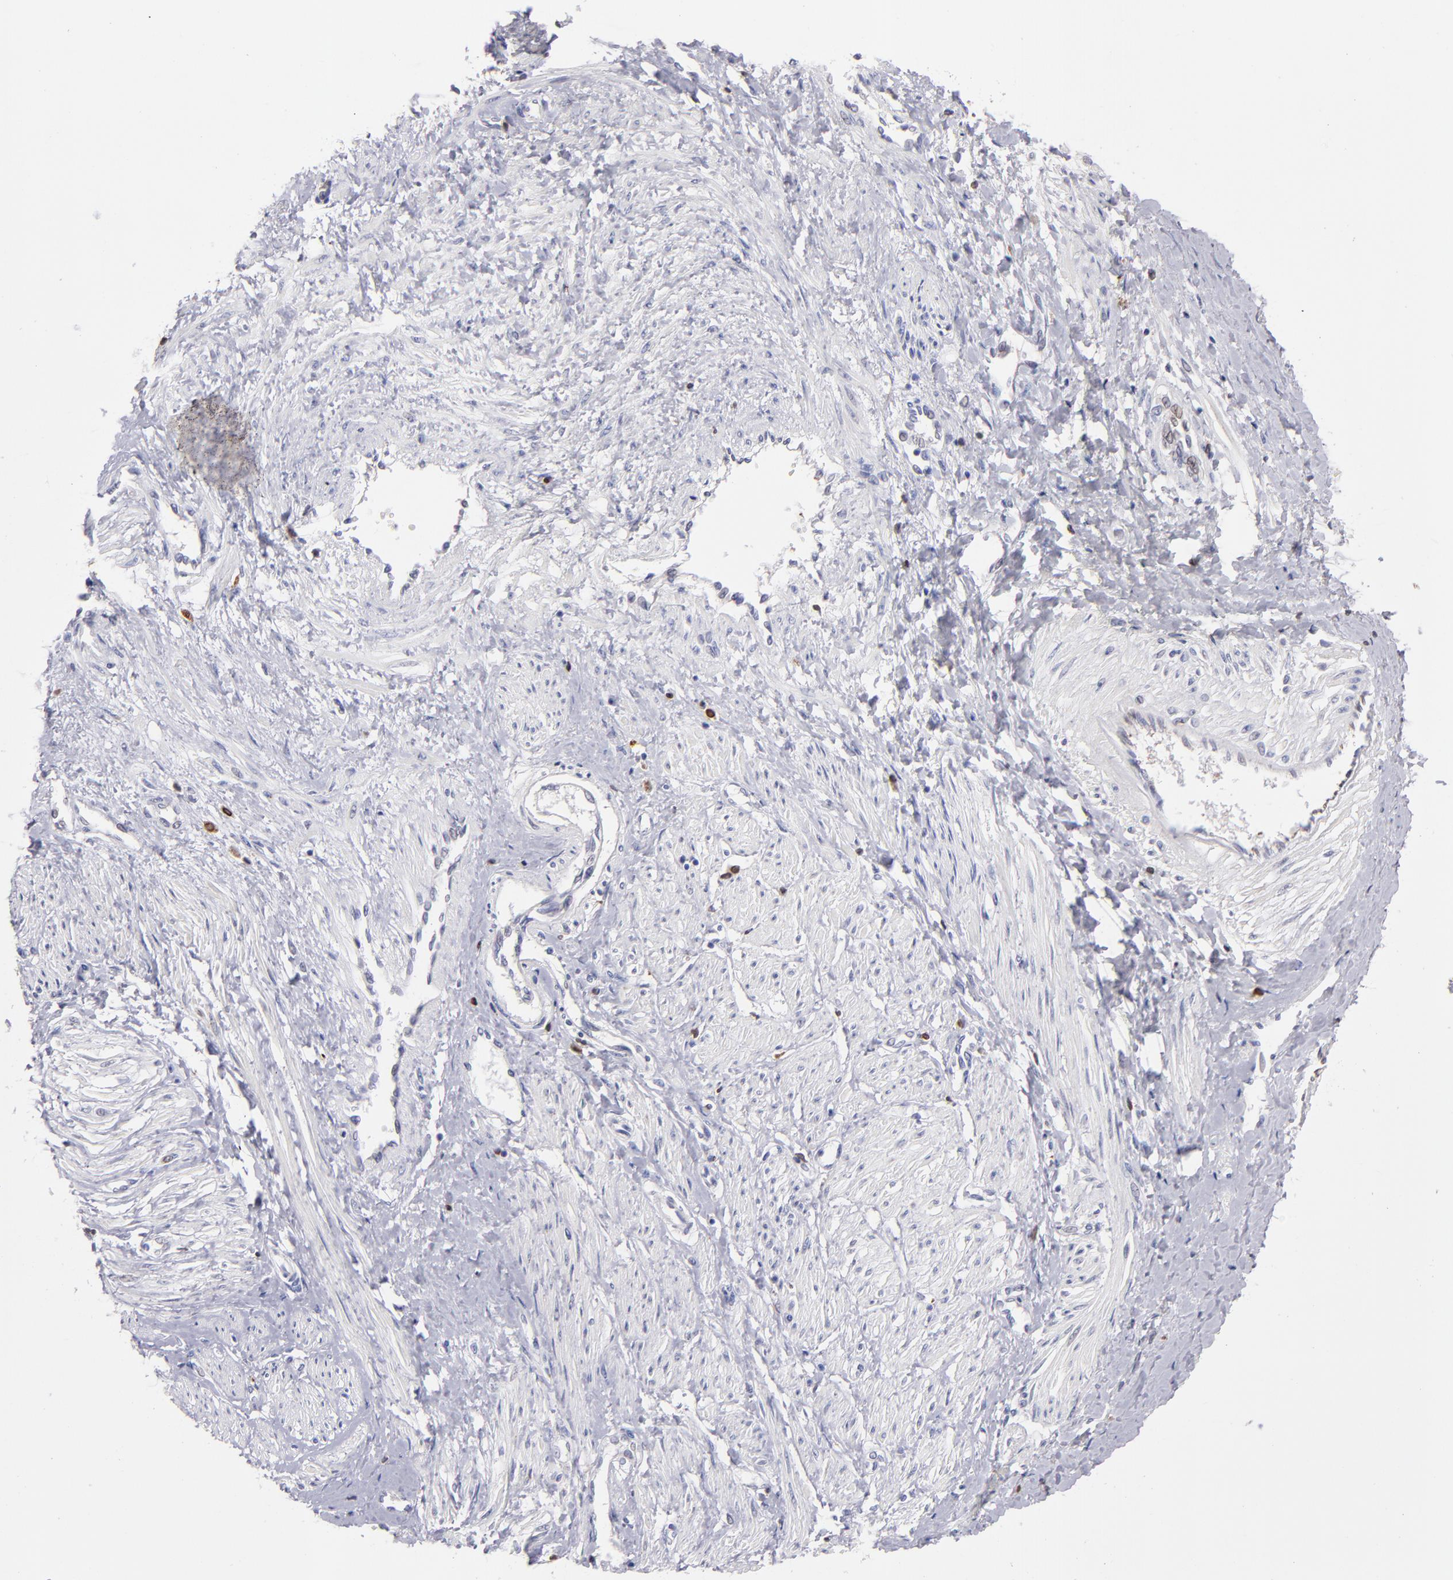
{"staining": {"intensity": "moderate", "quantity": ">75%", "location": "cytoplasmic/membranous,nuclear"}, "tissue": "smooth muscle", "cell_type": "Smooth muscle cells", "image_type": "normal", "snomed": [{"axis": "morphology", "description": "Normal tissue, NOS"}, {"axis": "topography", "description": "Smooth muscle"}, {"axis": "topography", "description": "Uterus"}], "caption": "The micrograph displays immunohistochemical staining of normal smooth muscle. There is moderate cytoplasmic/membranous,nuclear expression is identified in approximately >75% of smooth muscle cells. Using DAB (brown) and hematoxylin (blue) stains, captured at high magnification using brightfield microscopy.", "gene": "PTGS1", "patient": {"sex": "female", "age": 39}}